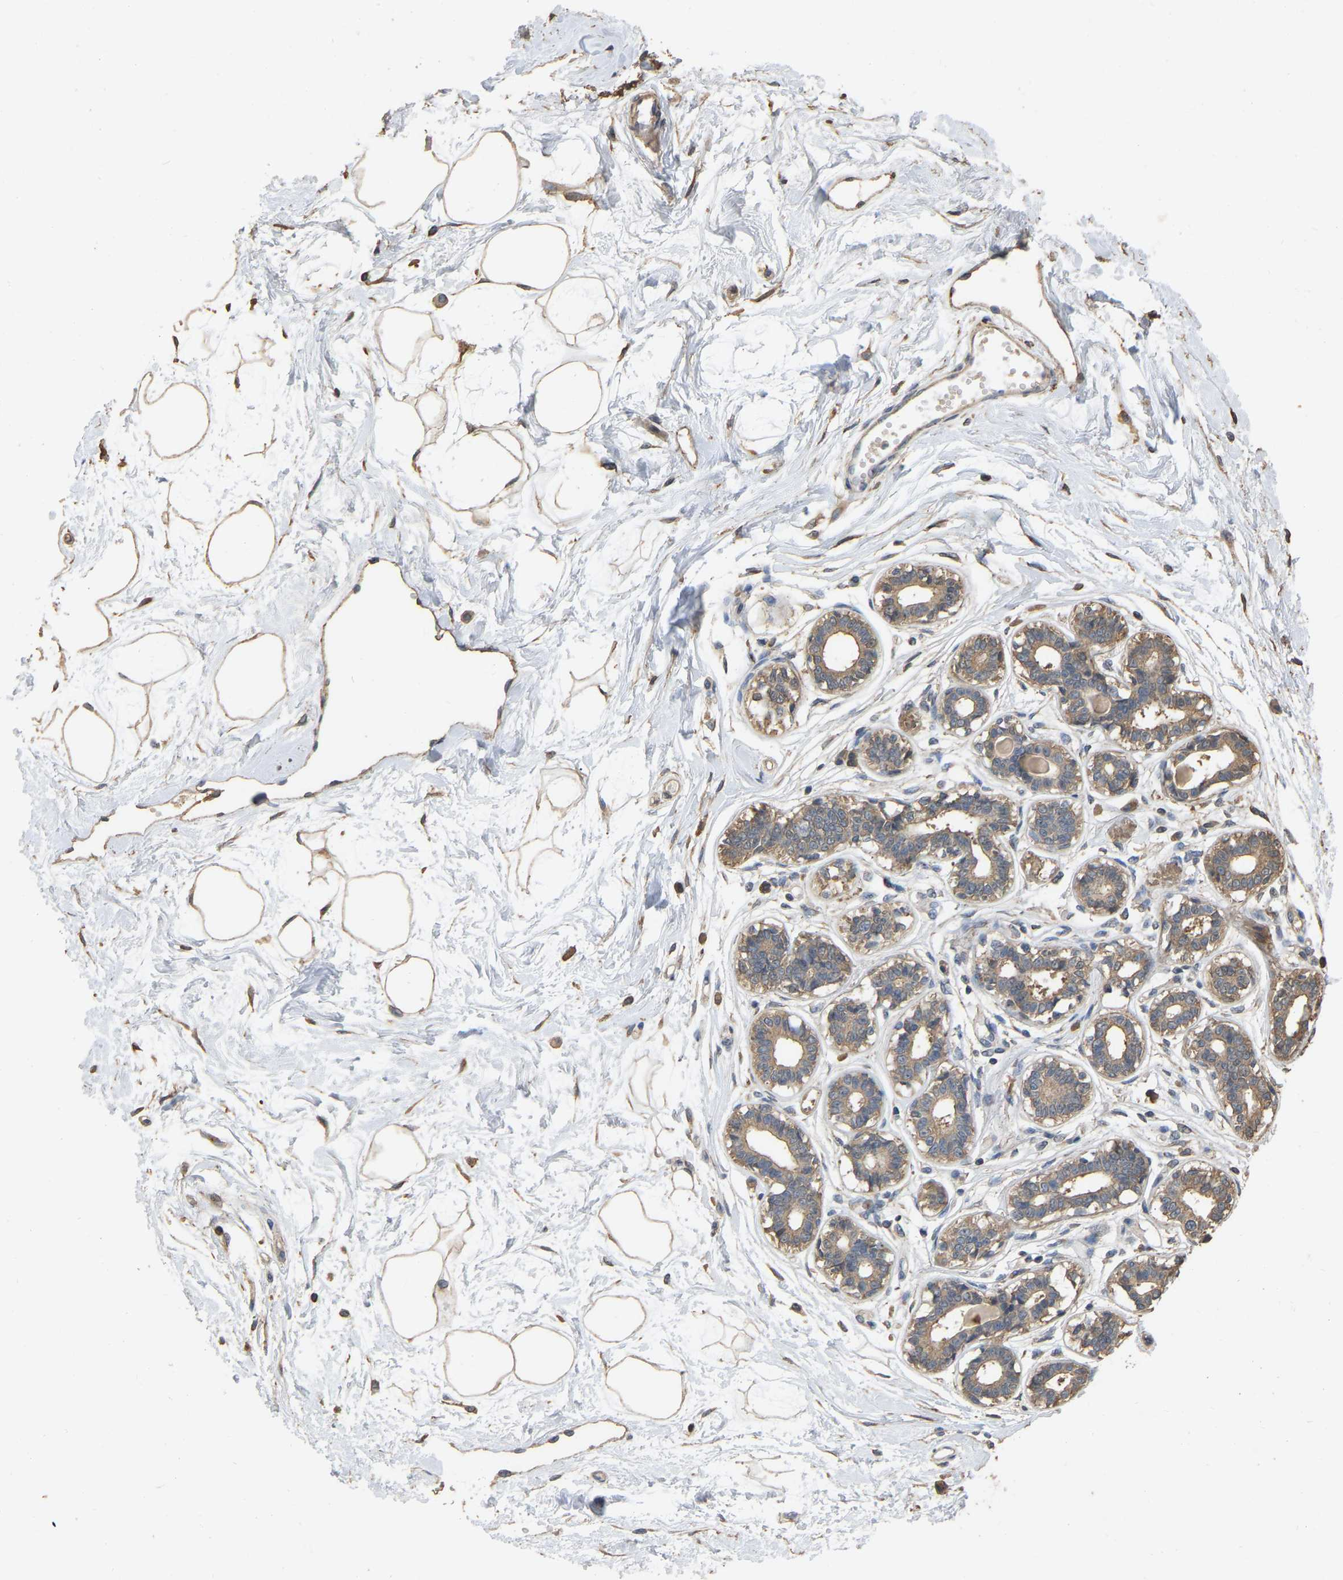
{"staining": {"intensity": "weak", "quantity": "25%-75%", "location": "cytoplasmic/membranous"}, "tissue": "breast", "cell_type": "Adipocytes", "image_type": "normal", "snomed": [{"axis": "morphology", "description": "Normal tissue, NOS"}, {"axis": "topography", "description": "Breast"}], "caption": "The micrograph demonstrates a brown stain indicating the presence of a protein in the cytoplasmic/membranous of adipocytes in breast.", "gene": "NCS1", "patient": {"sex": "female", "age": 45}}